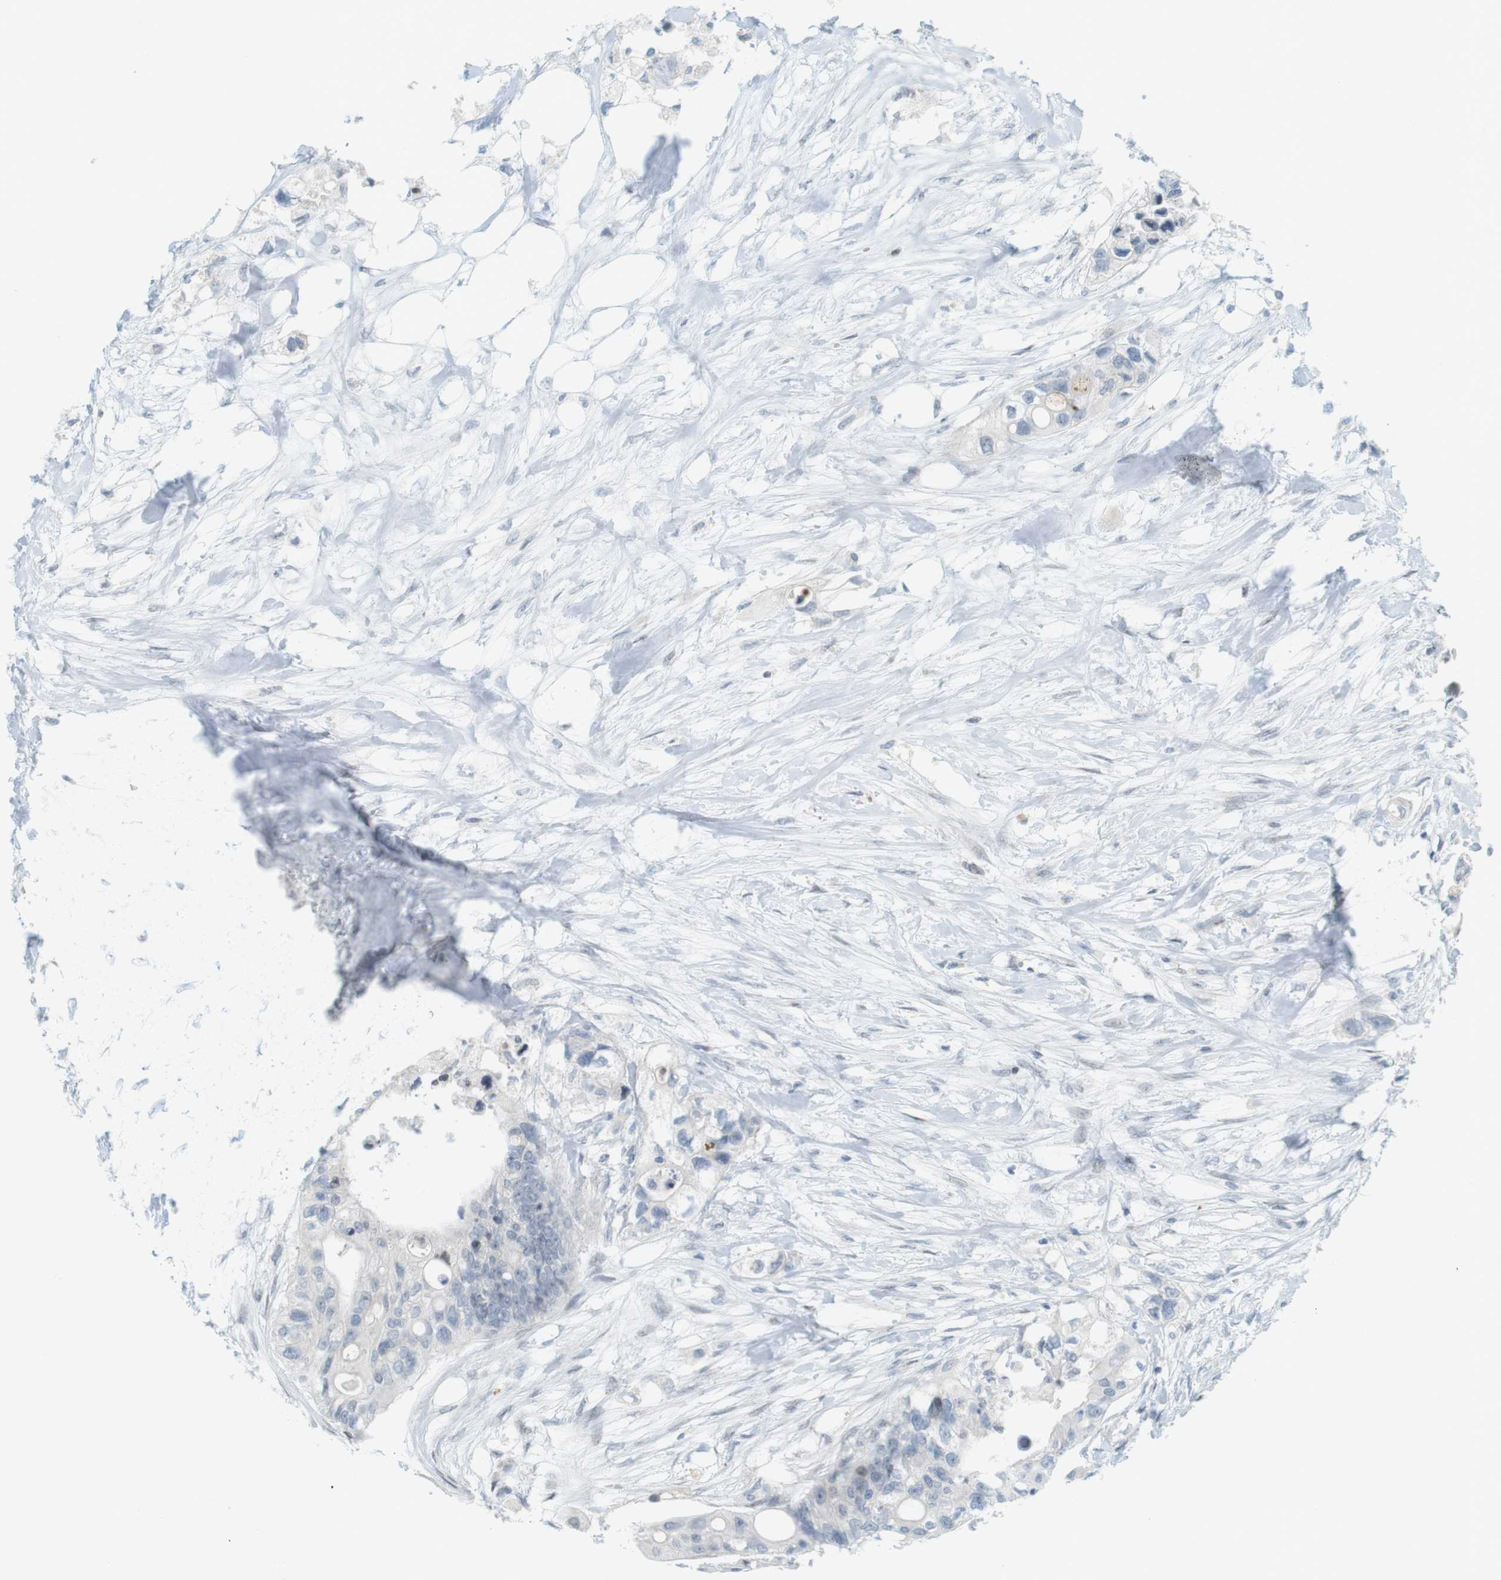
{"staining": {"intensity": "negative", "quantity": "none", "location": "none"}, "tissue": "colorectal cancer", "cell_type": "Tumor cells", "image_type": "cancer", "snomed": [{"axis": "morphology", "description": "Adenocarcinoma, NOS"}, {"axis": "topography", "description": "Colon"}], "caption": "Image shows no significant protein staining in tumor cells of colorectal adenocarcinoma. The staining is performed using DAB (3,3'-diaminobenzidine) brown chromogen with nuclei counter-stained in using hematoxylin.", "gene": "DMC1", "patient": {"sex": "female", "age": 57}}